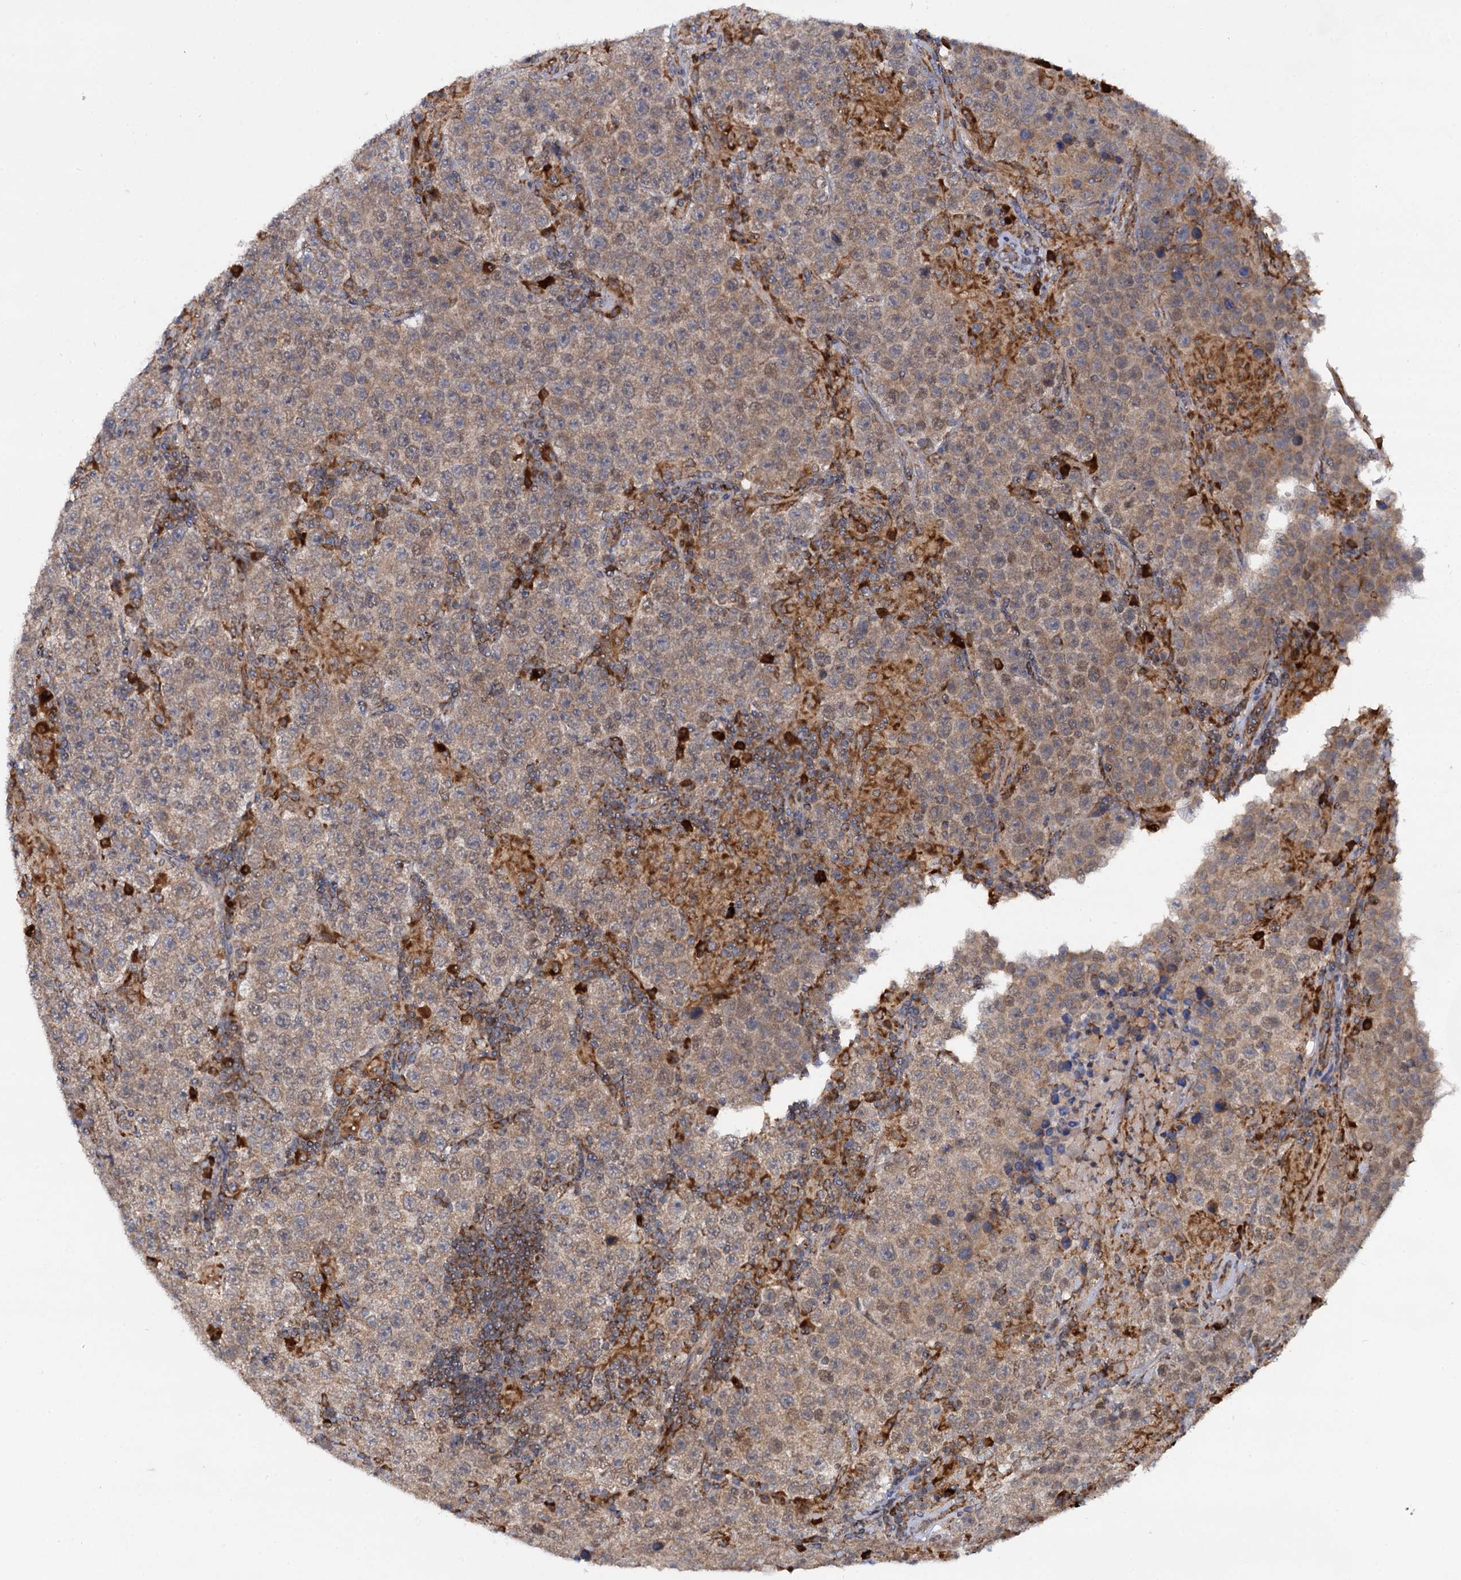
{"staining": {"intensity": "moderate", "quantity": ">75%", "location": "cytoplasmic/membranous"}, "tissue": "testis cancer", "cell_type": "Tumor cells", "image_type": "cancer", "snomed": [{"axis": "morphology", "description": "Normal tissue, NOS"}, {"axis": "morphology", "description": "Urothelial carcinoma, High grade"}, {"axis": "morphology", "description": "Seminoma, NOS"}, {"axis": "morphology", "description": "Carcinoma, Embryonal, NOS"}, {"axis": "topography", "description": "Urinary bladder"}, {"axis": "topography", "description": "Testis"}], "caption": "Human embryonal carcinoma (testis) stained with a protein marker demonstrates moderate staining in tumor cells.", "gene": "UFM1", "patient": {"sex": "male", "age": 41}}